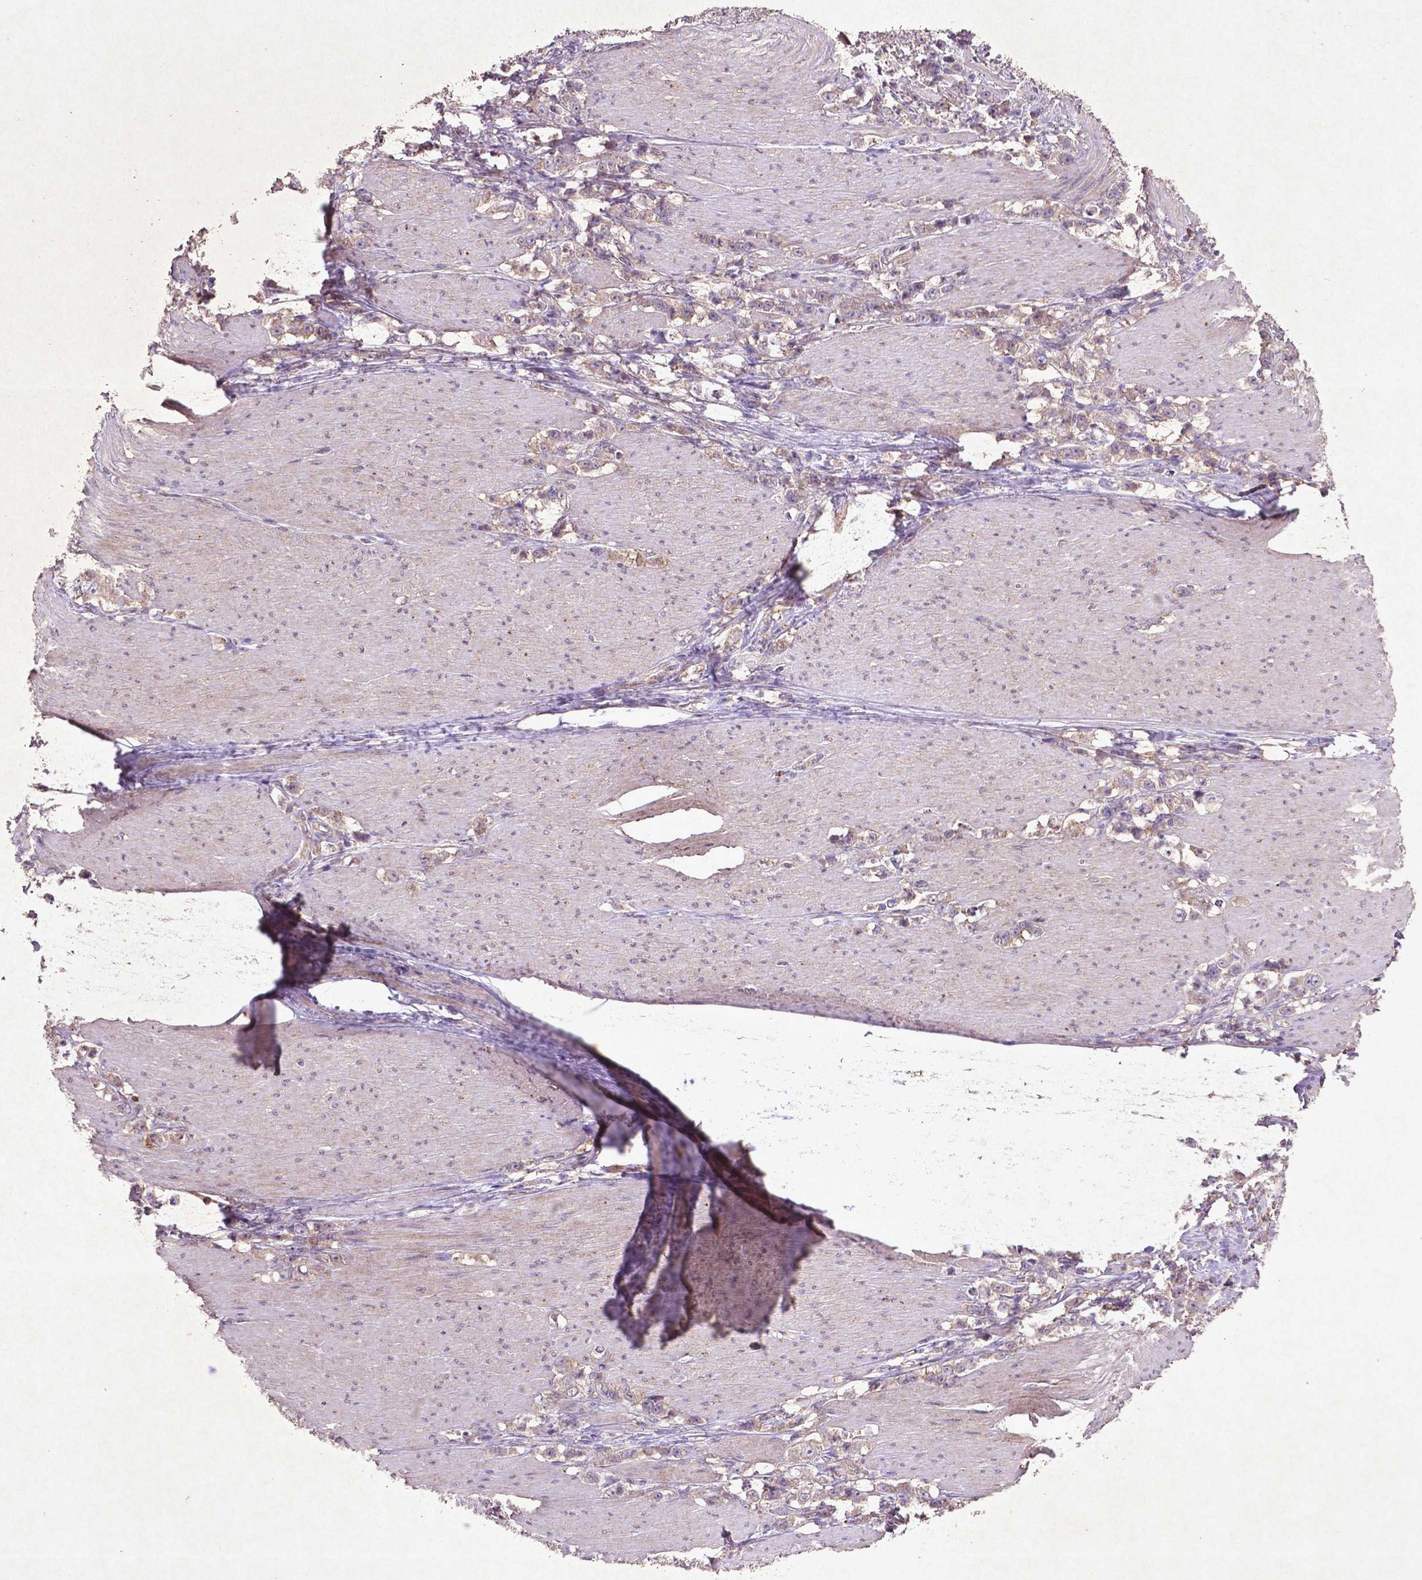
{"staining": {"intensity": "weak", "quantity": "25%-75%", "location": "cytoplasmic/membranous"}, "tissue": "stomach cancer", "cell_type": "Tumor cells", "image_type": "cancer", "snomed": [{"axis": "morphology", "description": "Adenocarcinoma, NOS"}, {"axis": "topography", "description": "Stomach, lower"}], "caption": "A high-resolution image shows immunohistochemistry (IHC) staining of stomach adenocarcinoma, which displays weak cytoplasmic/membranous positivity in about 25%-75% of tumor cells. Using DAB (brown) and hematoxylin (blue) stains, captured at high magnification using brightfield microscopy.", "gene": "MTOR", "patient": {"sex": "male", "age": 88}}